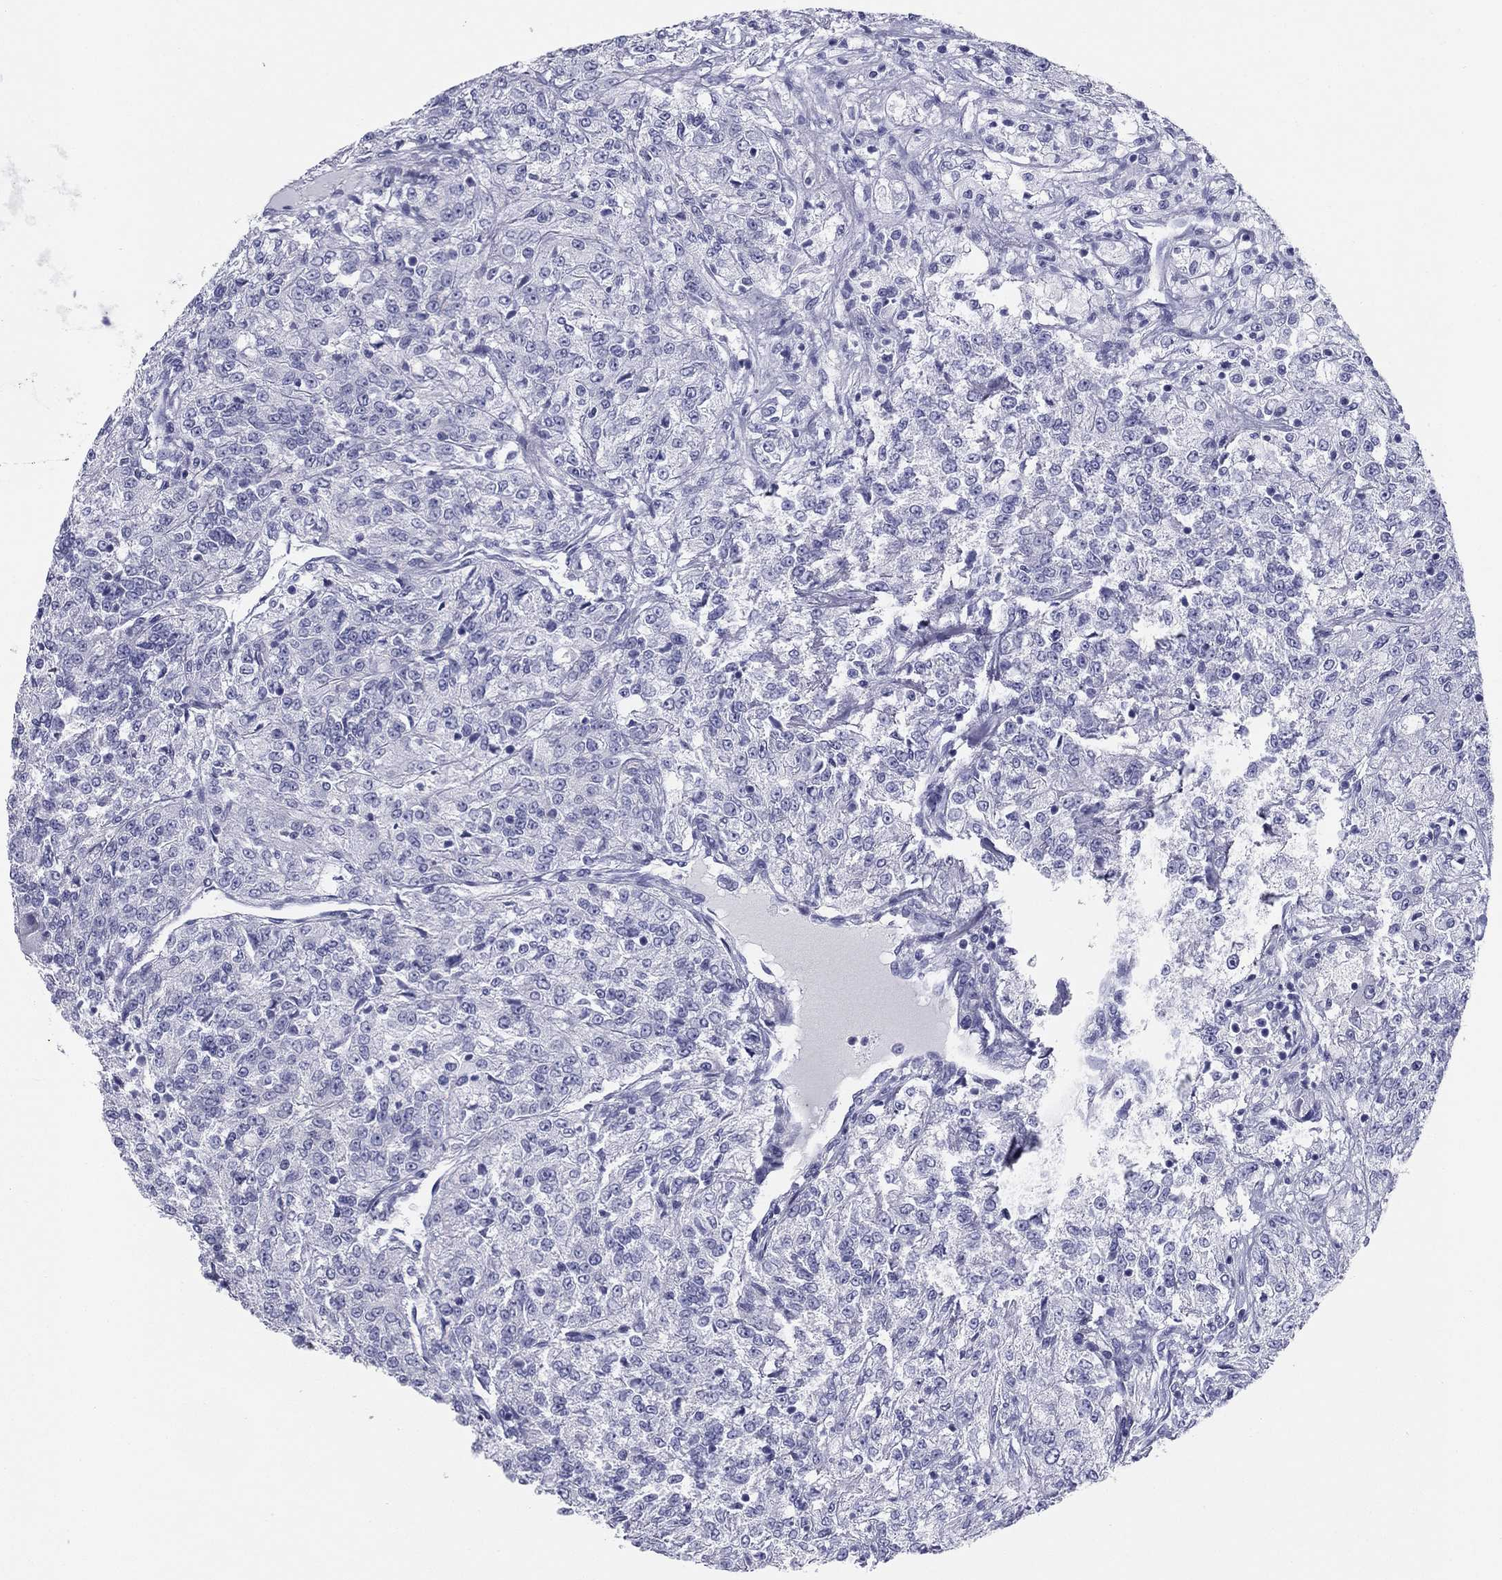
{"staining": {"intensity": "negative", "quantity": "none", "location": "none"}, "tissue": "renal cancer", "cell_type": "Tumor cells", "image_type": "cancer", "snomed": [{"axis": "morphology", "description": "Adenocarcinoma, NOS"}, {"axis": "topography", "description": "Kidney"}], "caption": "An immunohistochemistry (IHC) micrograph of adenocarcinoma (renal) is shown. There is no staining in tumor cells of adenocarcinoma (renal).", "gene": "ZP2", "patient": {"sex": "female", "age": 63}}